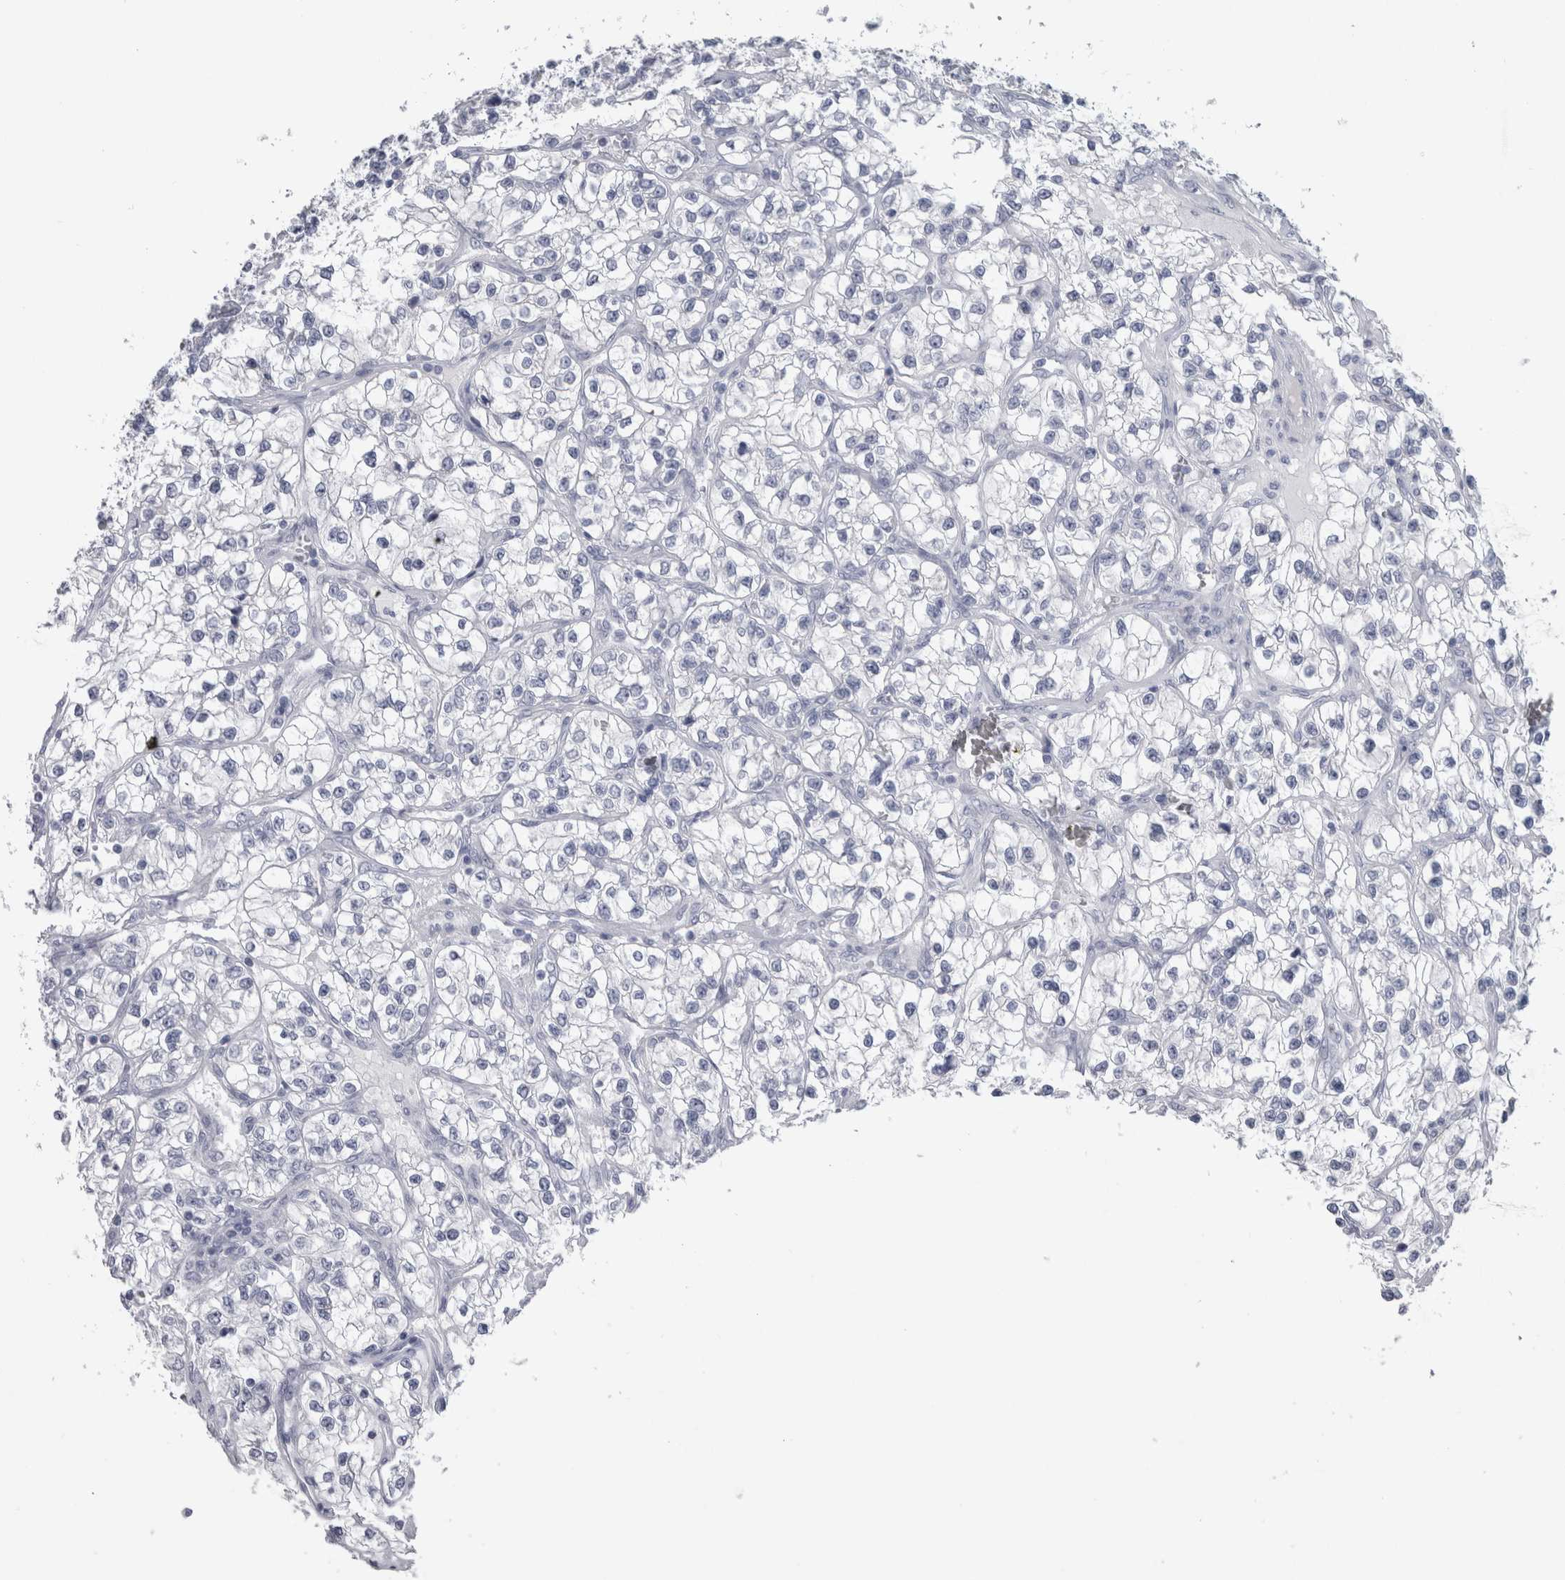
{"staining": {"intensity": "negative", "quantity": "none", "location": "none"}, "tissue": "renal cancer", "cell_type": "Tumor cells", "image_type": "cancer", "snomed": [{"axis": "morphology", "description": "Adenocarcinoma, NOS"}, {"axis": "topography", "description": "Kidney"}], "caption": "DAB immunohistochemical staining of human renal adenocarcinoma exhibits no significant positivity in tumor cells. (Brightfield microscopy of DAB IHC at high magnification).", "gene": "MSMB", "patient": {"sex": "female", "age": 57}}